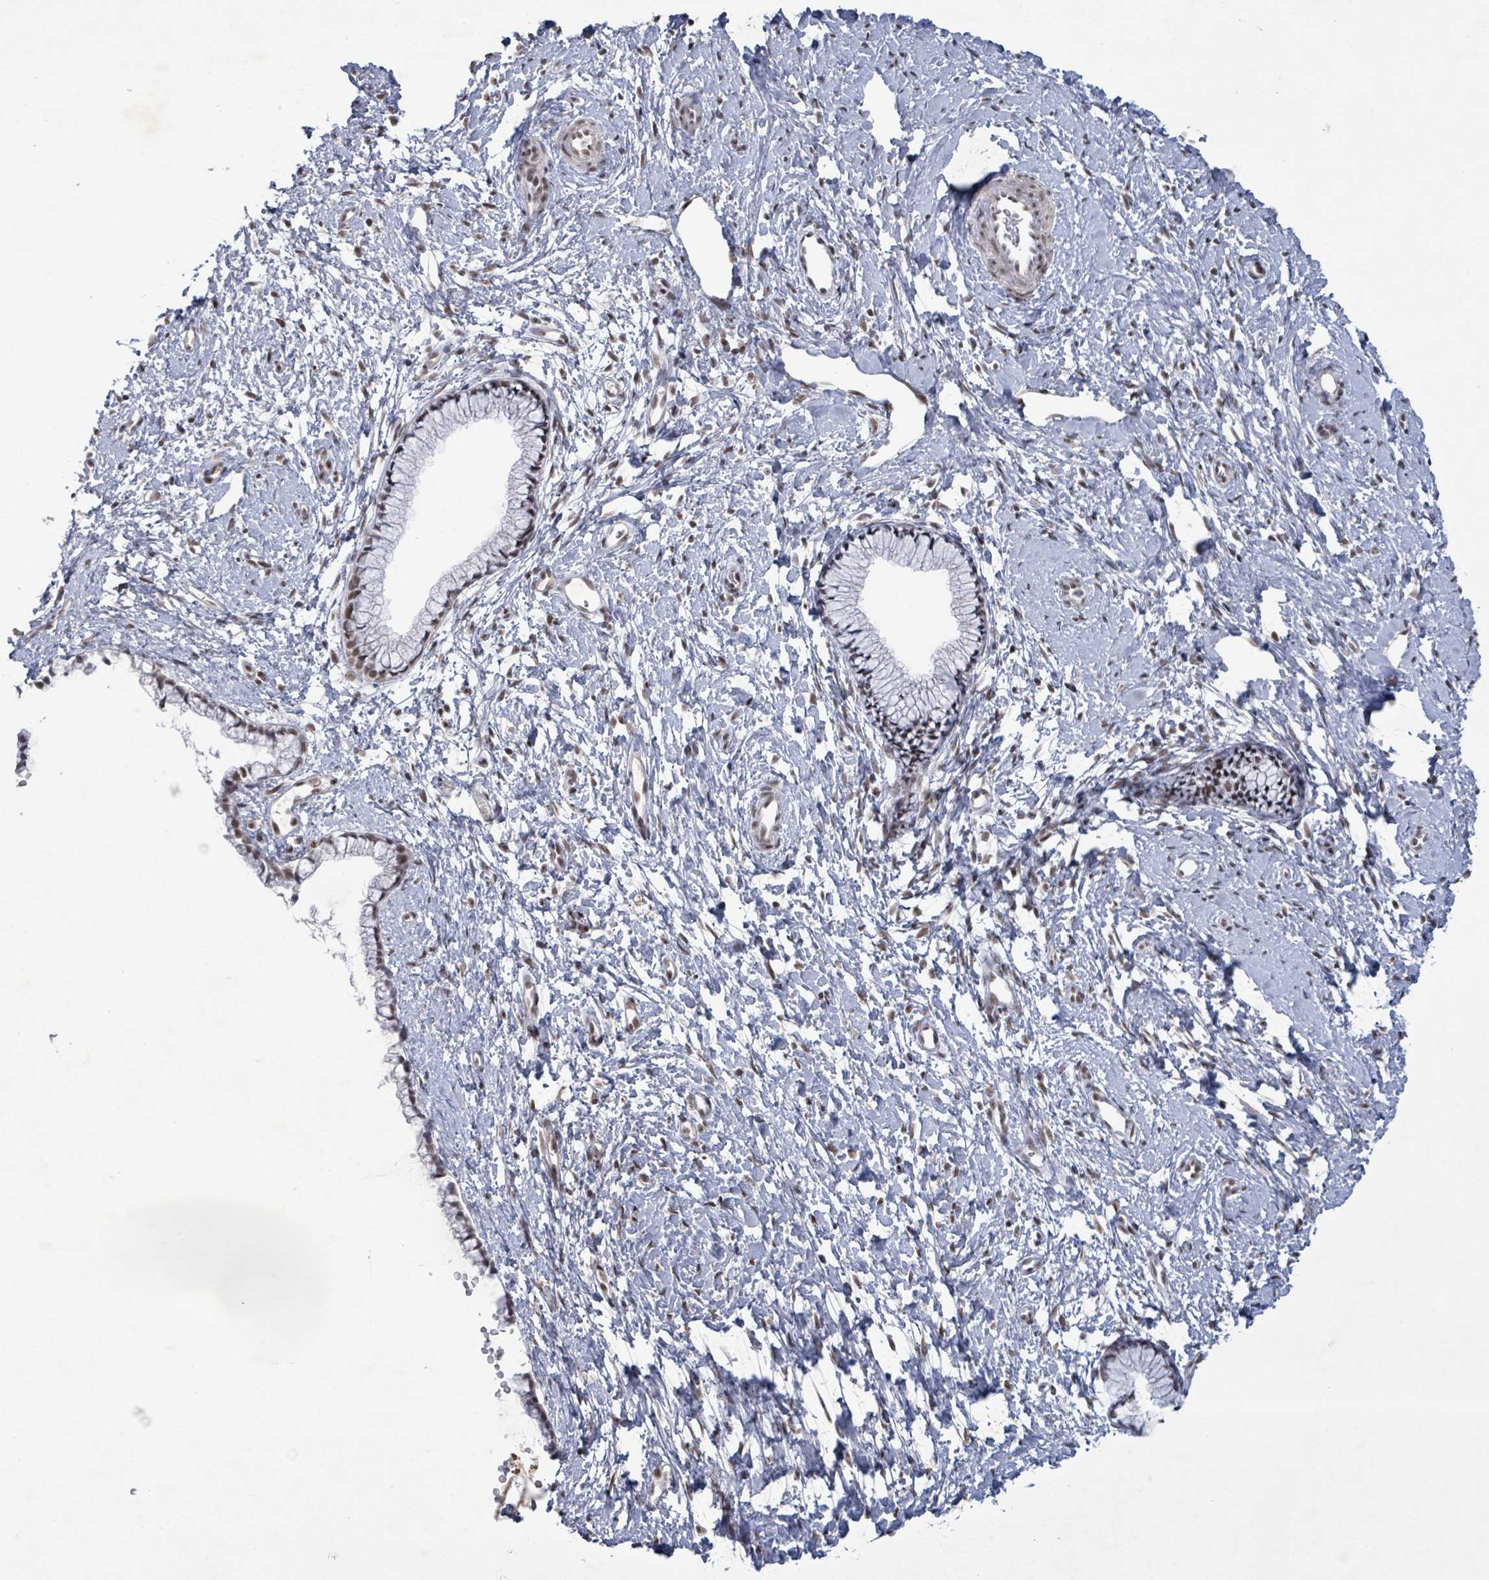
{"staining": {"intensity": "moderate", "quantity": "25%-75%", "location": "nuclear"}, "tissue": "cervix", "cell_type": "Glandular cells", "image_type": "normal", "snomed": [{"axis": "morphology", "description": "Normal tissue, NOS"}, {"axis": "topography", "description": "Cervix"}], "caption": "An image showing moderate nuclear staining in approximately 25%-75% of glandular cells in benign cervix, as visualized by brown immunohistochemical staining.", "gene": "BANP", "patient": {"sex": "female", "age": 57}}